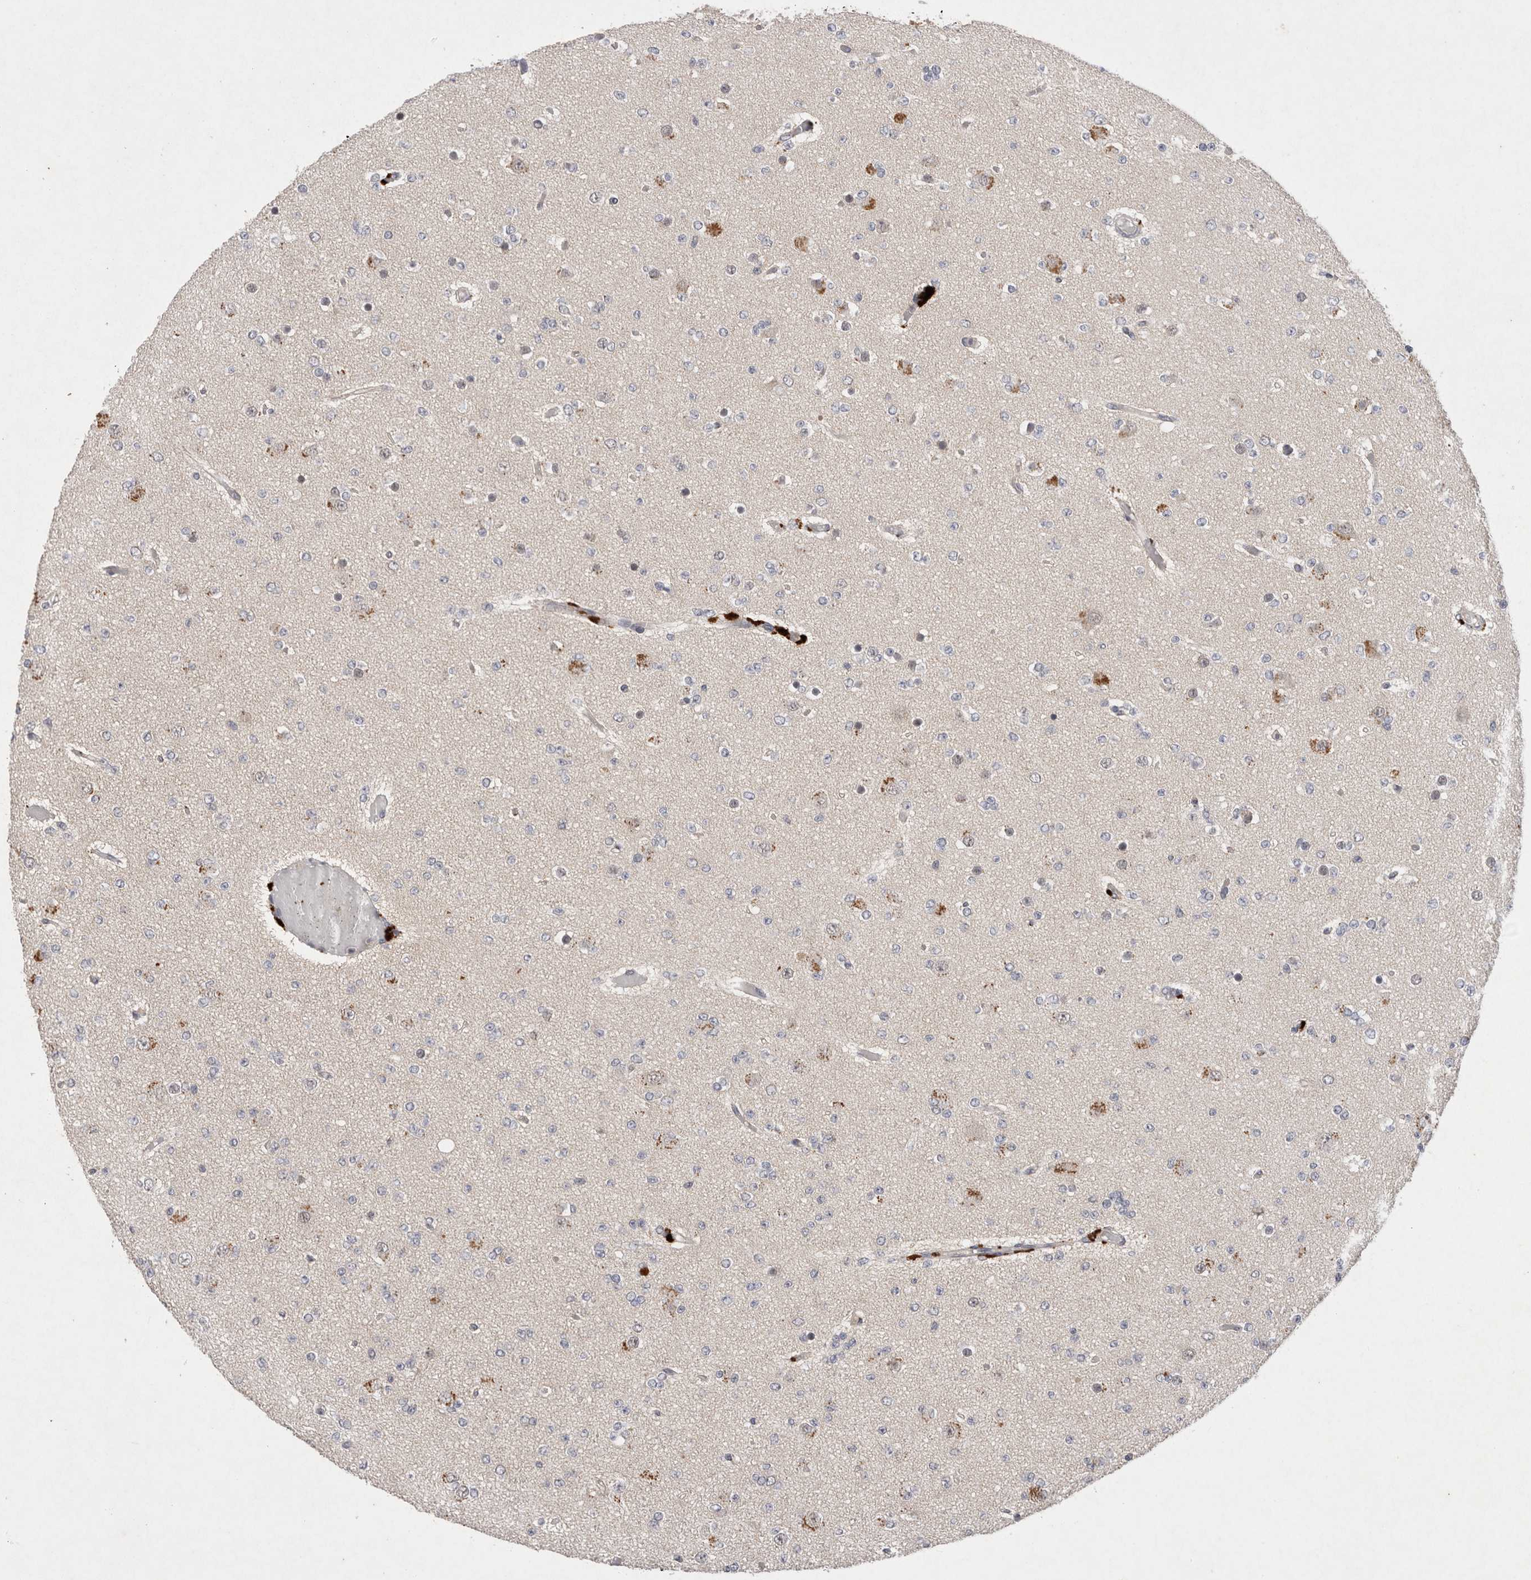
{"staining": {"intensity": "negative", "quantity": "none", "location": "none"}, "tissue": "glioma", "cell_type": "Tumor cells", "image_type": "cancer", "snomed": [{"axis": "morphology", "description": "Glioma, malignant, Low grade"}, {"axis": "topography", "description": "Brain"}], "caption": "There is no significant positivity in tumor cells of glioma.", "gene": "RASSF3", "patient": {"sex": "female", "age": 22}}